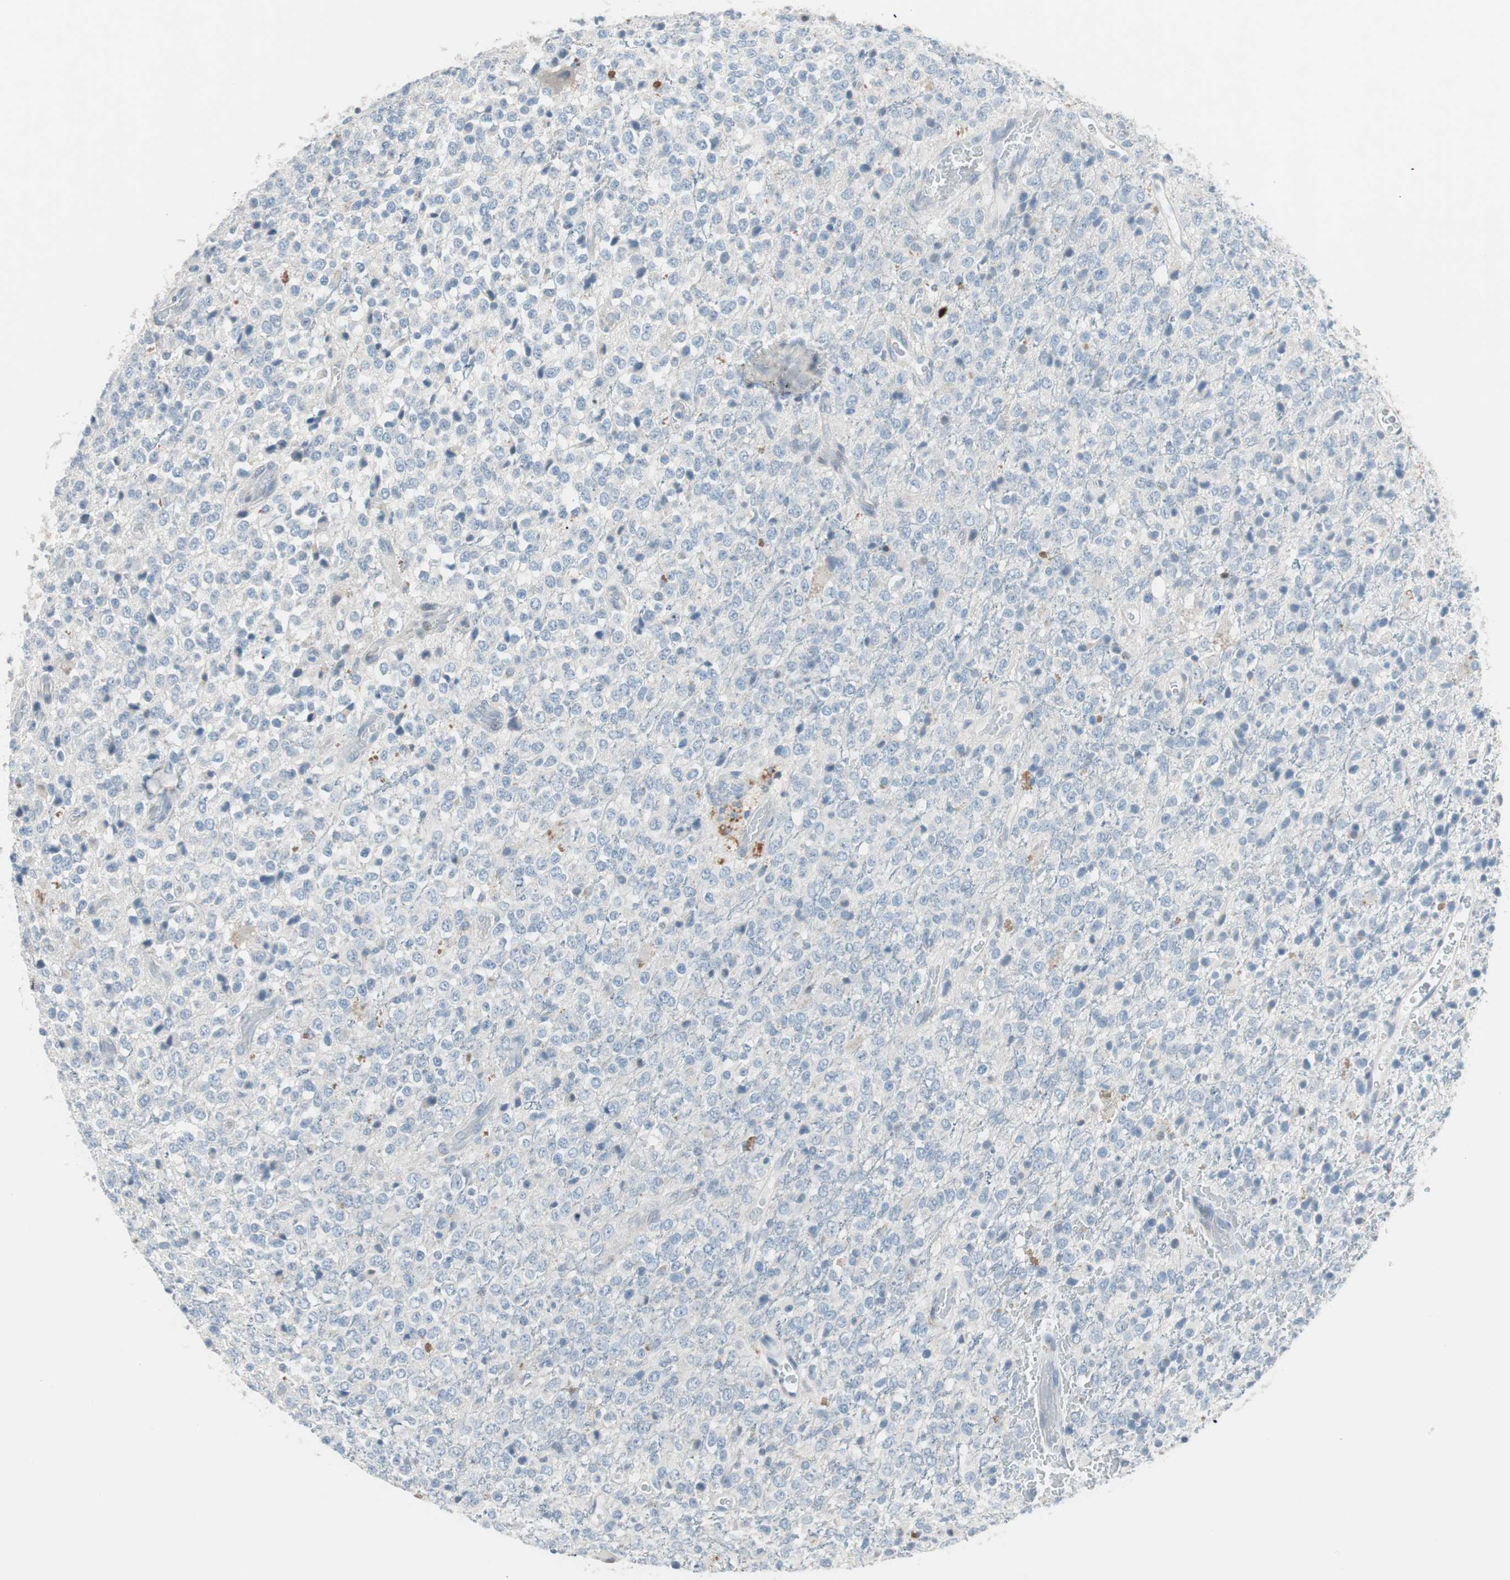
{"staining": {"intensity": "negative", "quantity": "none", "location": "none"}, "tissue": "glioma", "cell_type": "Tumor cells", "image_type": "cancer", "snomed": [{"axis": "morphology", "description": "Glioma, malignant, High grade"}, {"axis": "topography", "description": "pancreas cauda"}], "caption": "Photomicrograph shows no significant protein positivity in tumor cells of malignant high-grade glioma.", "gene": "FOSL1", "patient": {"sex": "male", "age": 60}}